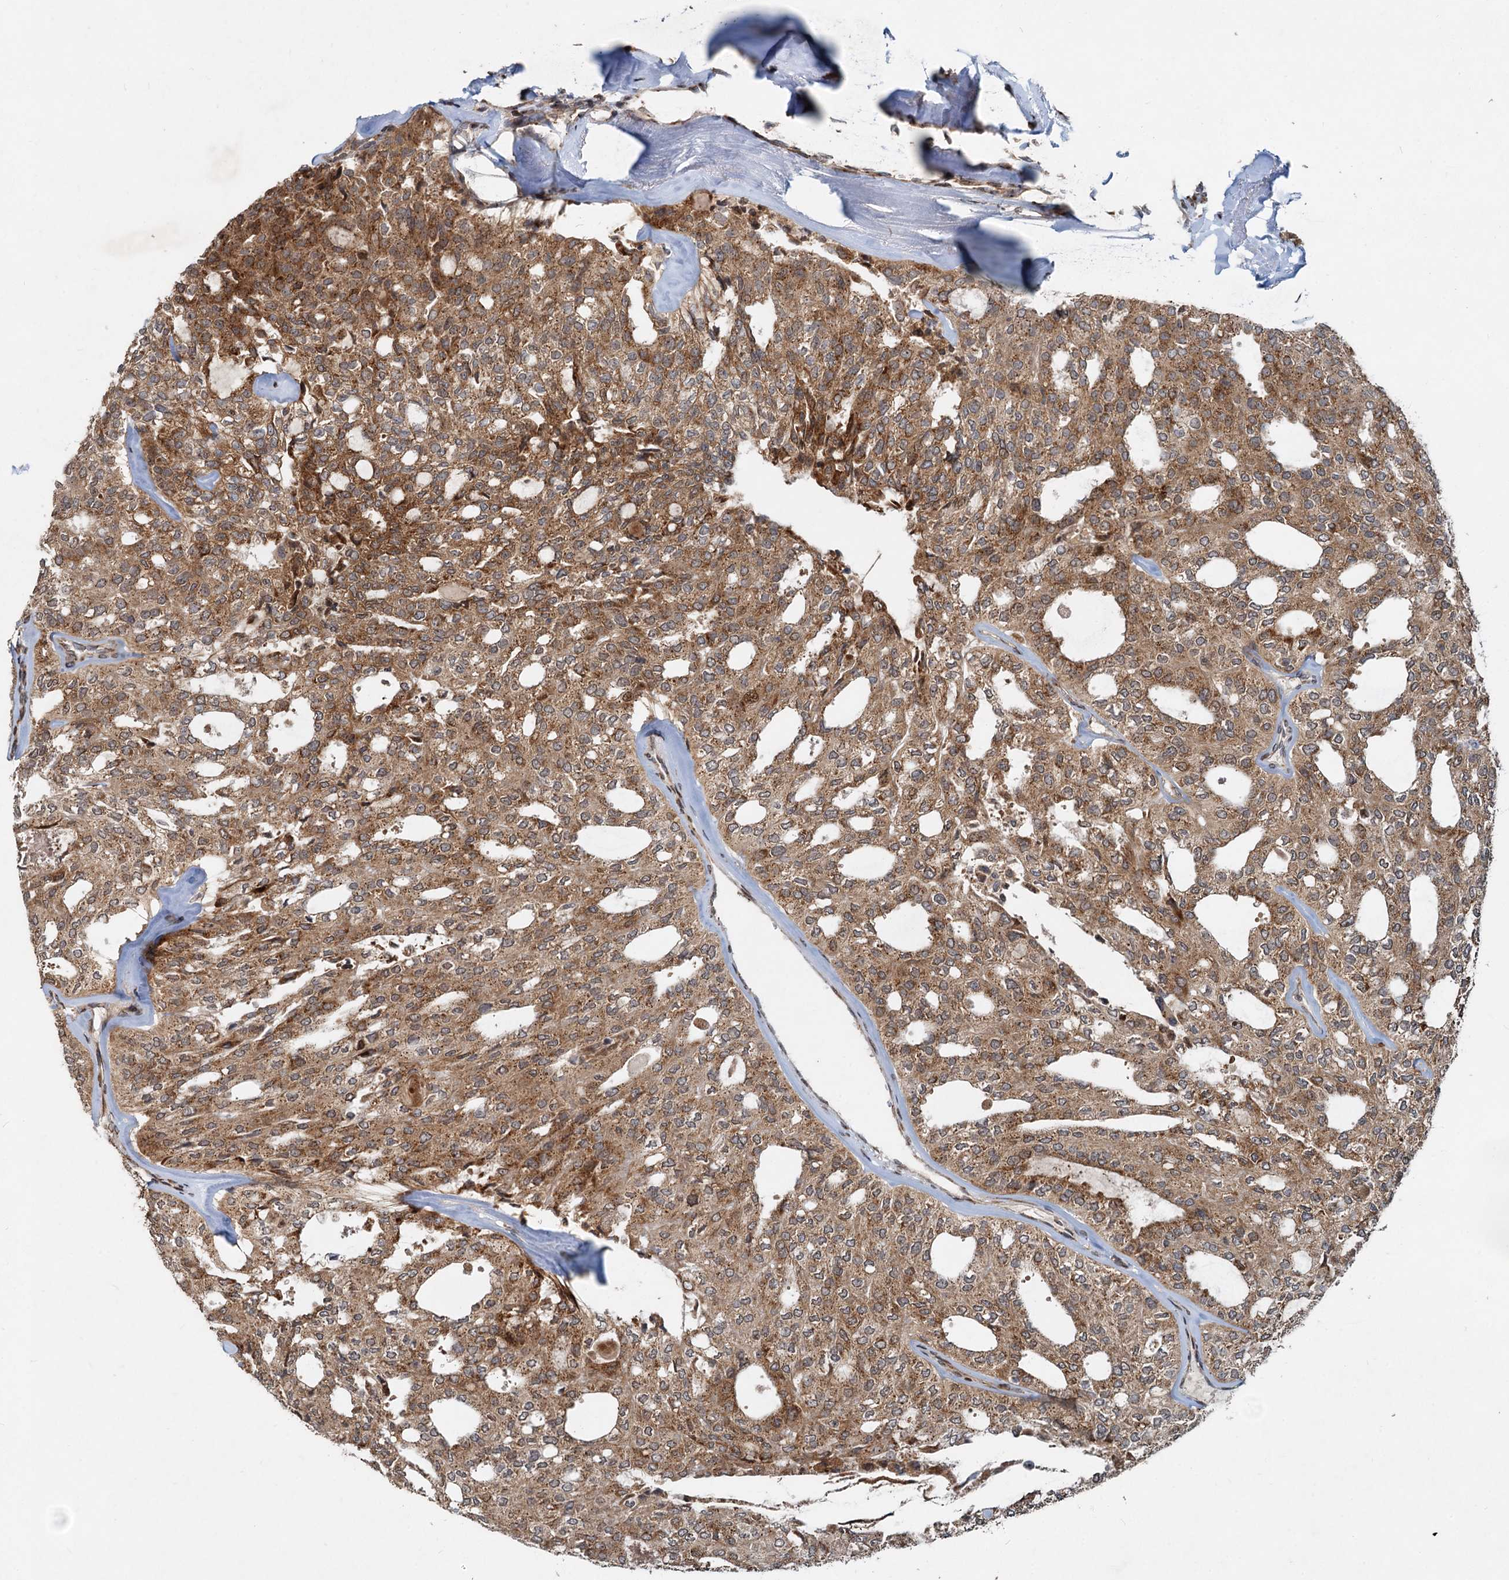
{"staining": {"intensity": "moderate", "quantity": ">75%", "location": "cytoplasmic/membranous"}, "tissue": "thyroid cancer", "cell_type": "Tumor cells", "image_type": "cancer", "snomed": [{"axis": "morphology", "description": "Follicular adenoma carcinoma, NOS"}, {"axis": "topography", "description": "Thyroid gland"}], "caption": "The immunohistochemical stain labels moderate cytoplasmic/membranous expression in tumor cells of thyroid cancer tissue.", "gene": "CEP68", "patient": {"sex": "male", "age": 75}}